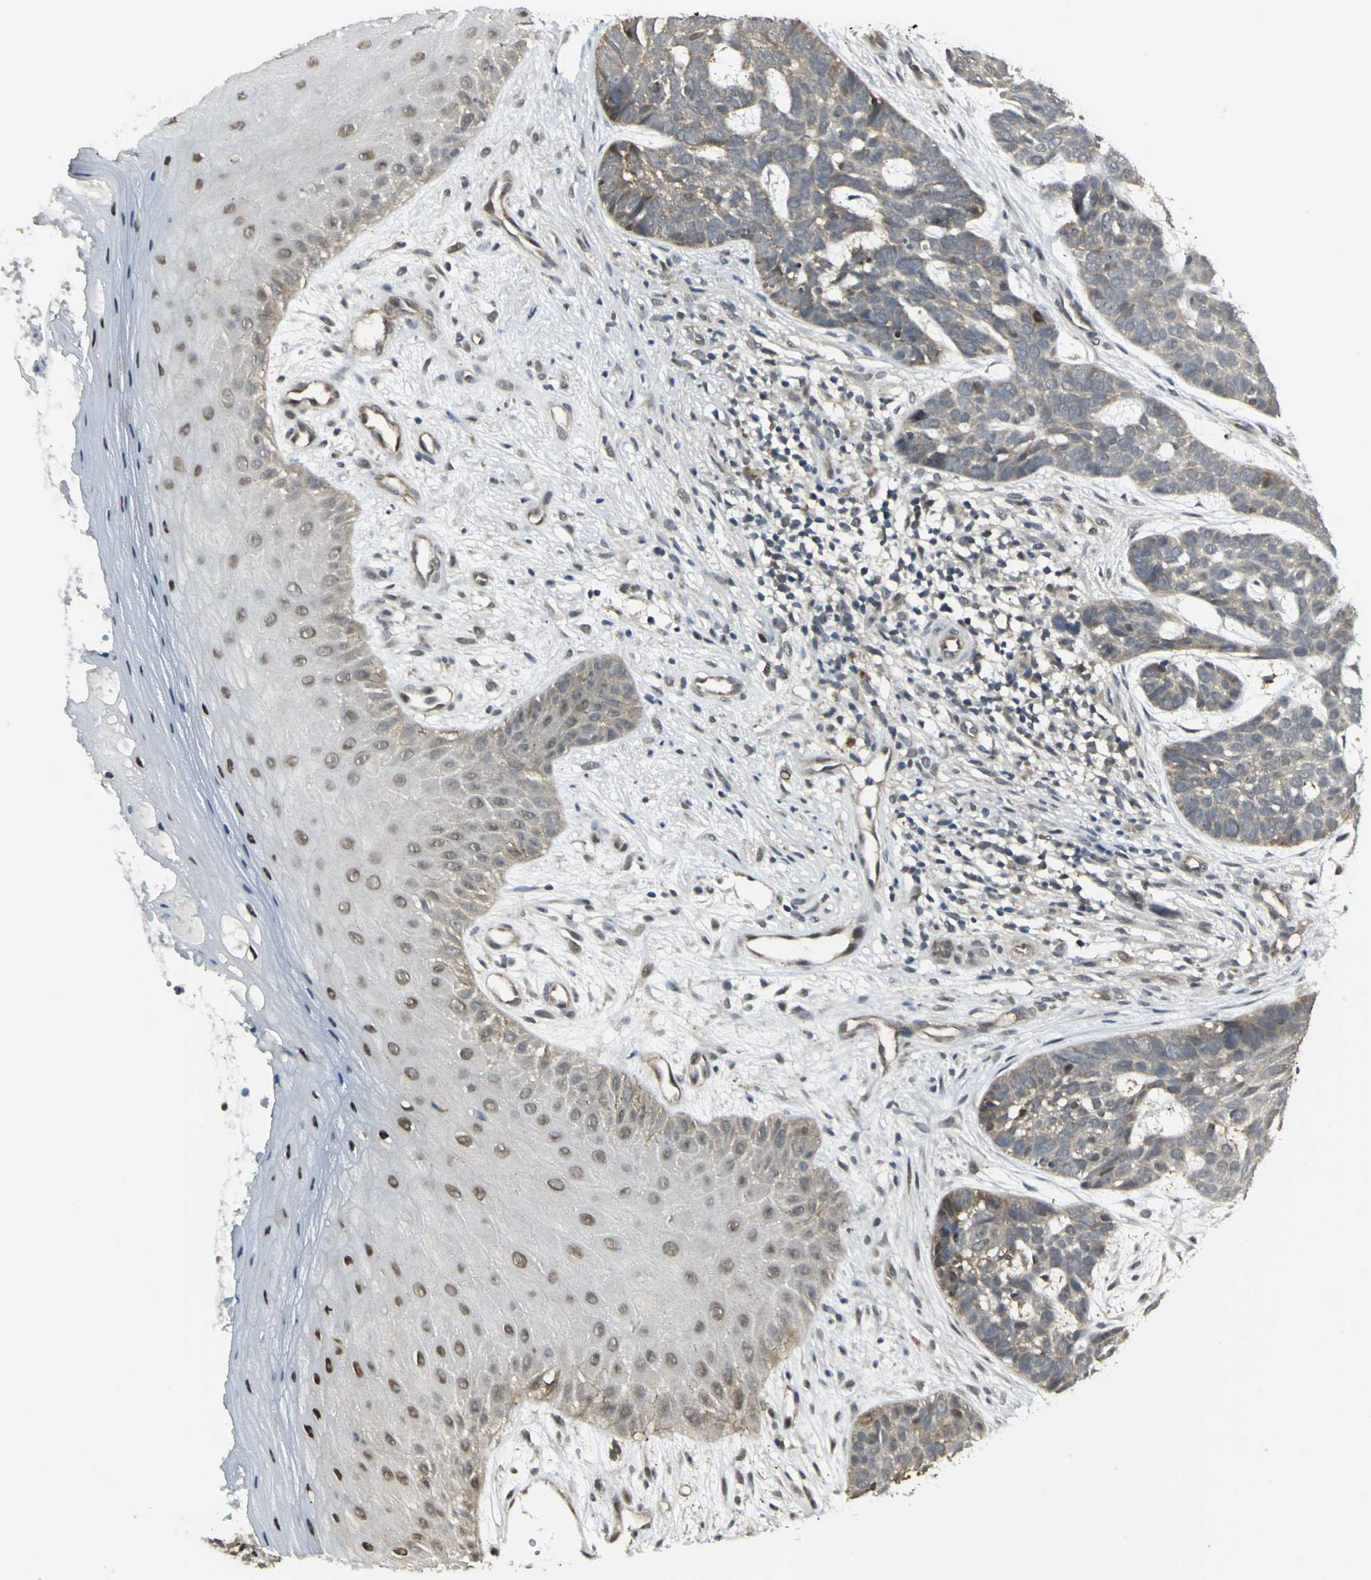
{"staining": {"intensity": "weak", "quantity": ">75%", "location": "cytoplasmic/membranous"}, "tissue": "skin cancer", "cell_type": "Tumor cells", "image_type": "cancer", "snomed": [{"axis": "morphology", "description": "Basal cell carcinoma"}, {"axis": "topography", "description": "Skin"}], "caption": "A brown stain shows weak cytoplasmic/membranous positivity of a protein in skin cancer tumor cells.", "gene": "PSMC4", "patient": {"sex": "male", "age": 87}}